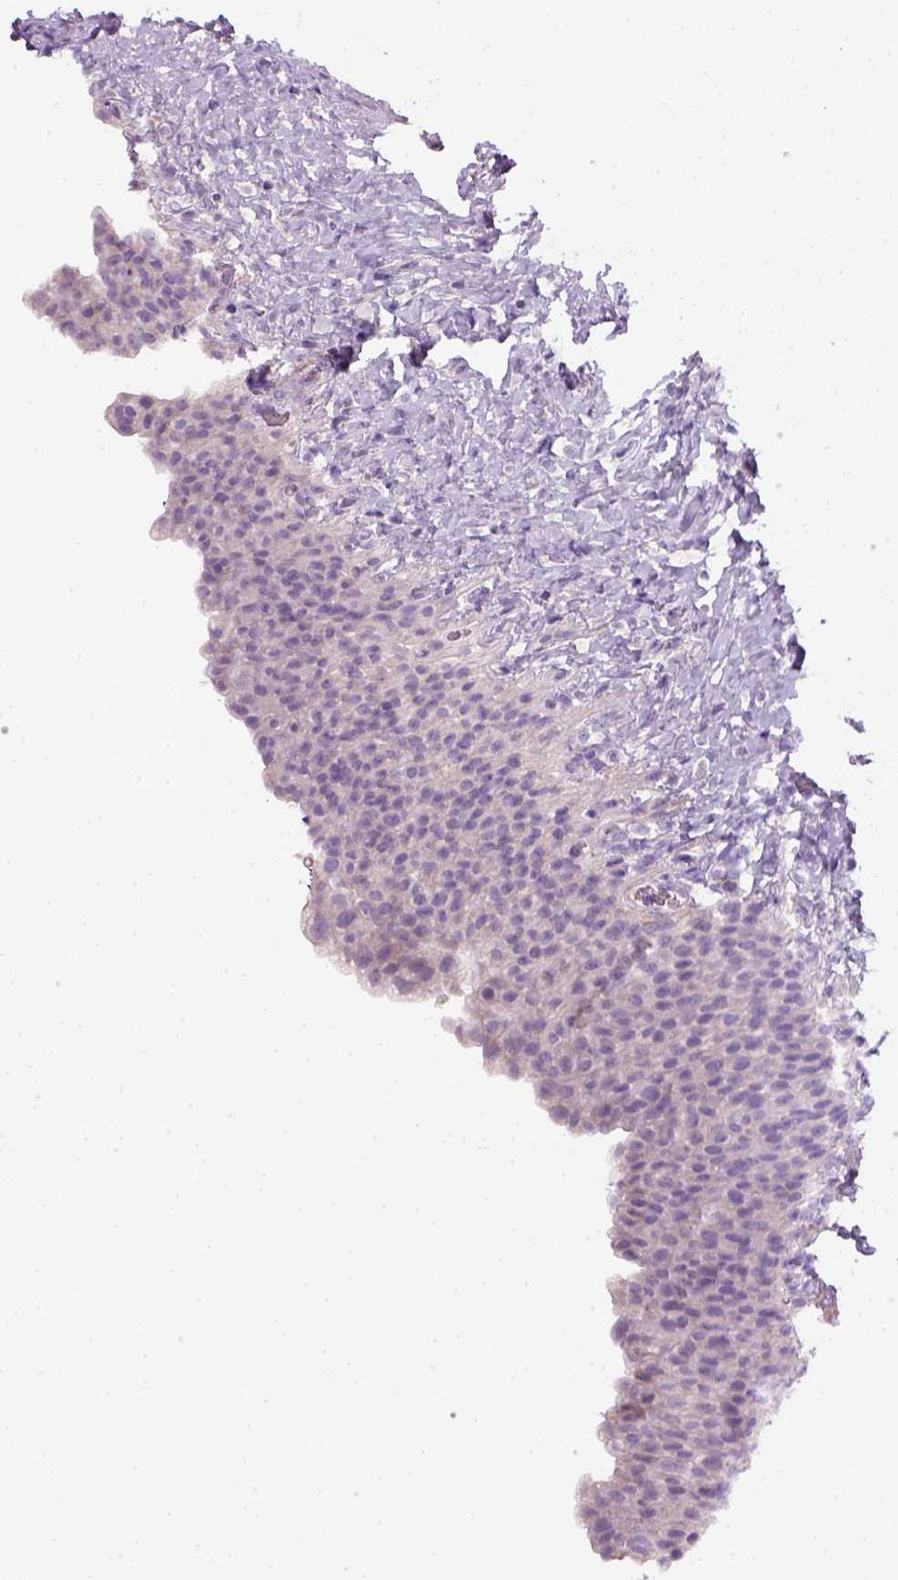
{"staining": {"intensity": "negative", "quantity": "none", "location": "none"}, "tissue": "urinary bladder", "cell_type": "Urothelial cells", "image_type": "normal", "snomed": [{"axis": "morphology", "description": "Normal tissue, NOS"}, {"axis": "topography", "description": "Urinary bladder"}, {"axis": "topography", "description": "Prostate"}], "caption": "IHC micrograph of normal human urinary bladder stained for a protein (brown), which demonstrates no positivity in urothelial cells. (Immunohistochemistry, brightfield microscopy, high magnification).", "gene": "NUDT6", "patient": {"sex": "male", "age": 76}}